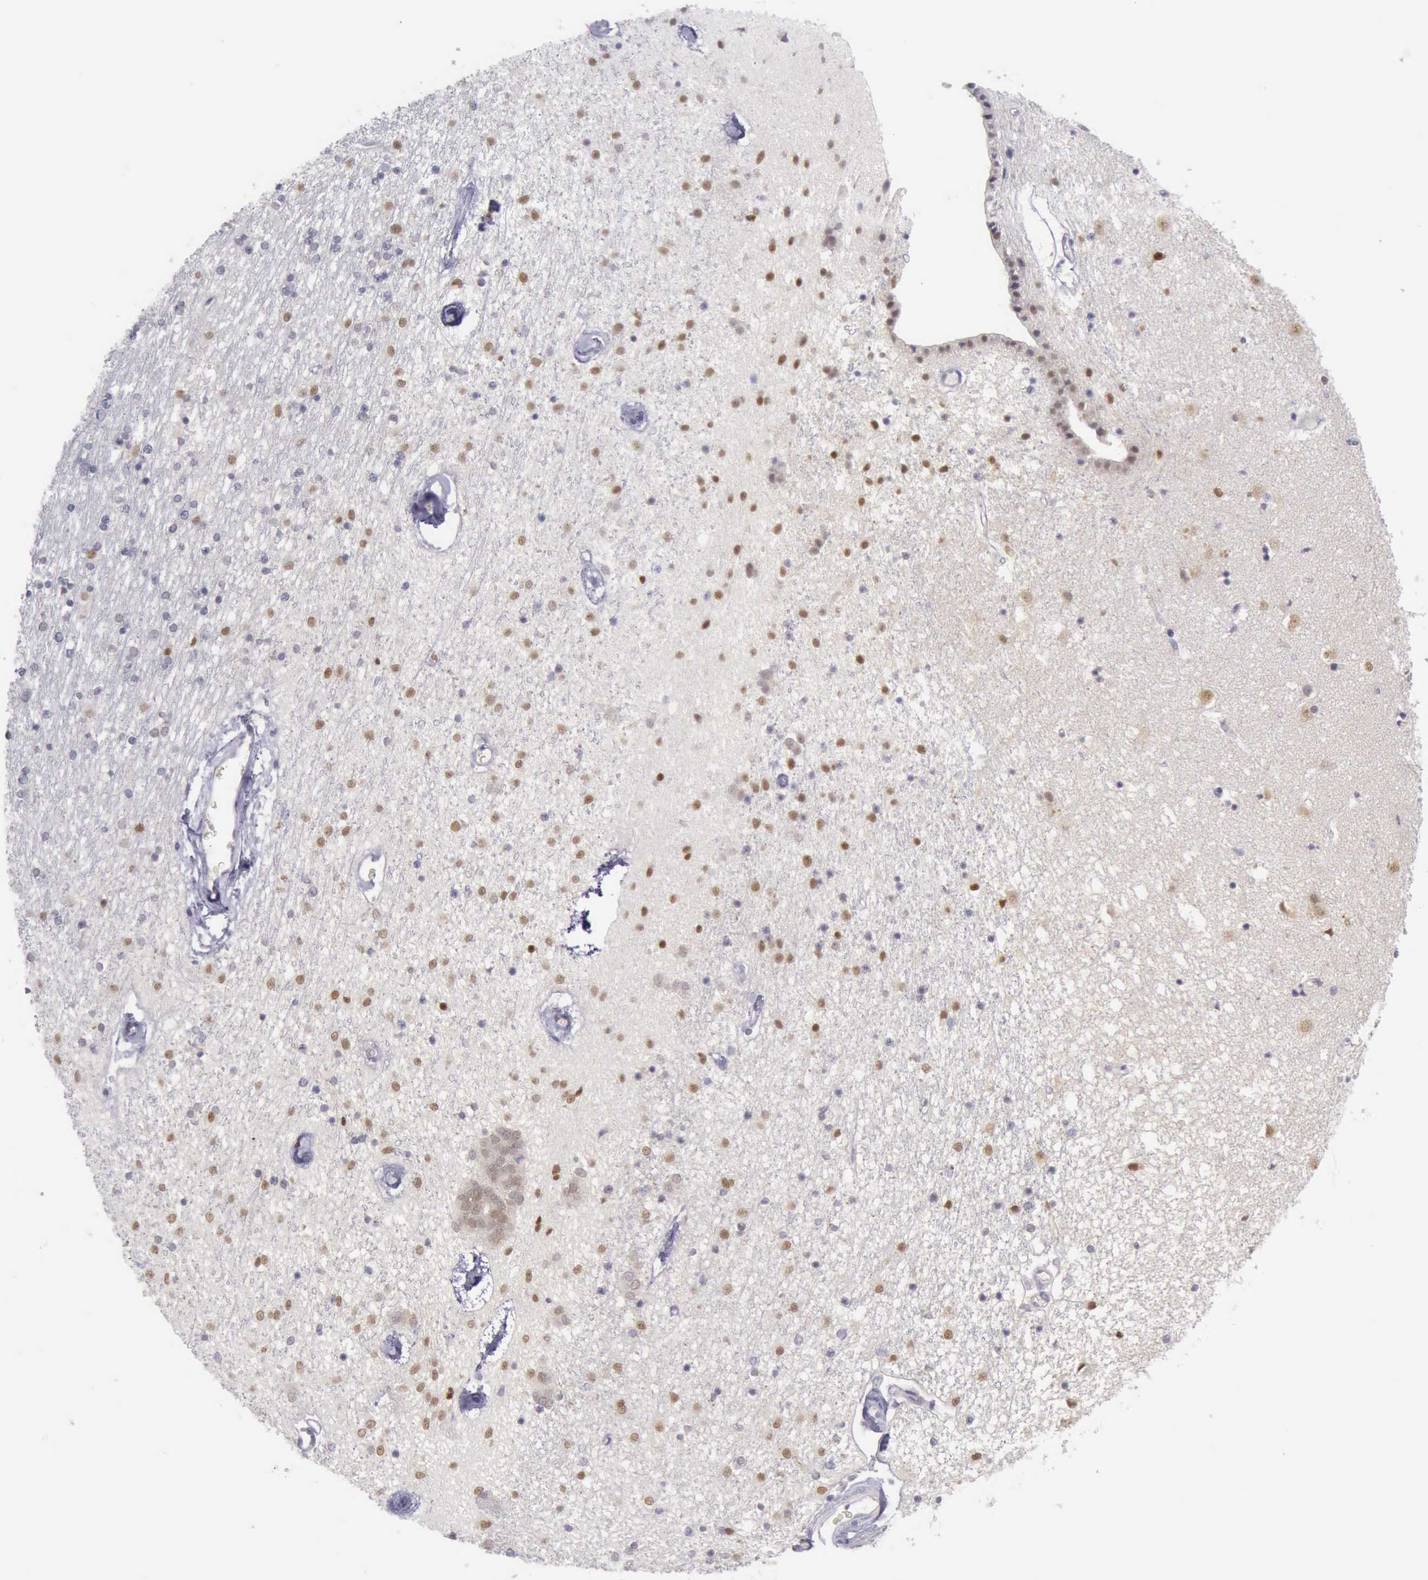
{"staining": {"intensity": "moderate", "quantity": "25%-75%", "location": "nuclear"}, "tissue": "caudate", "cell_type": "Glial cells", "image_type": "normal", "snomed": [{"axis": "morphology", "description": "Normal tissue, NOS"}, {"axis": "topography", "description": "Lateral ventricle wall"}], "caption": "IHC image of normal caudate: caudate stained using immunohistochemistry (IHC) exhibits medium levels of moderate protein expression localized specifically in the nuclear of glial cells, appearing as a nuclear brown color.", "gene": "ARNT2", "patient": {"sex": "female", "age": 54}}